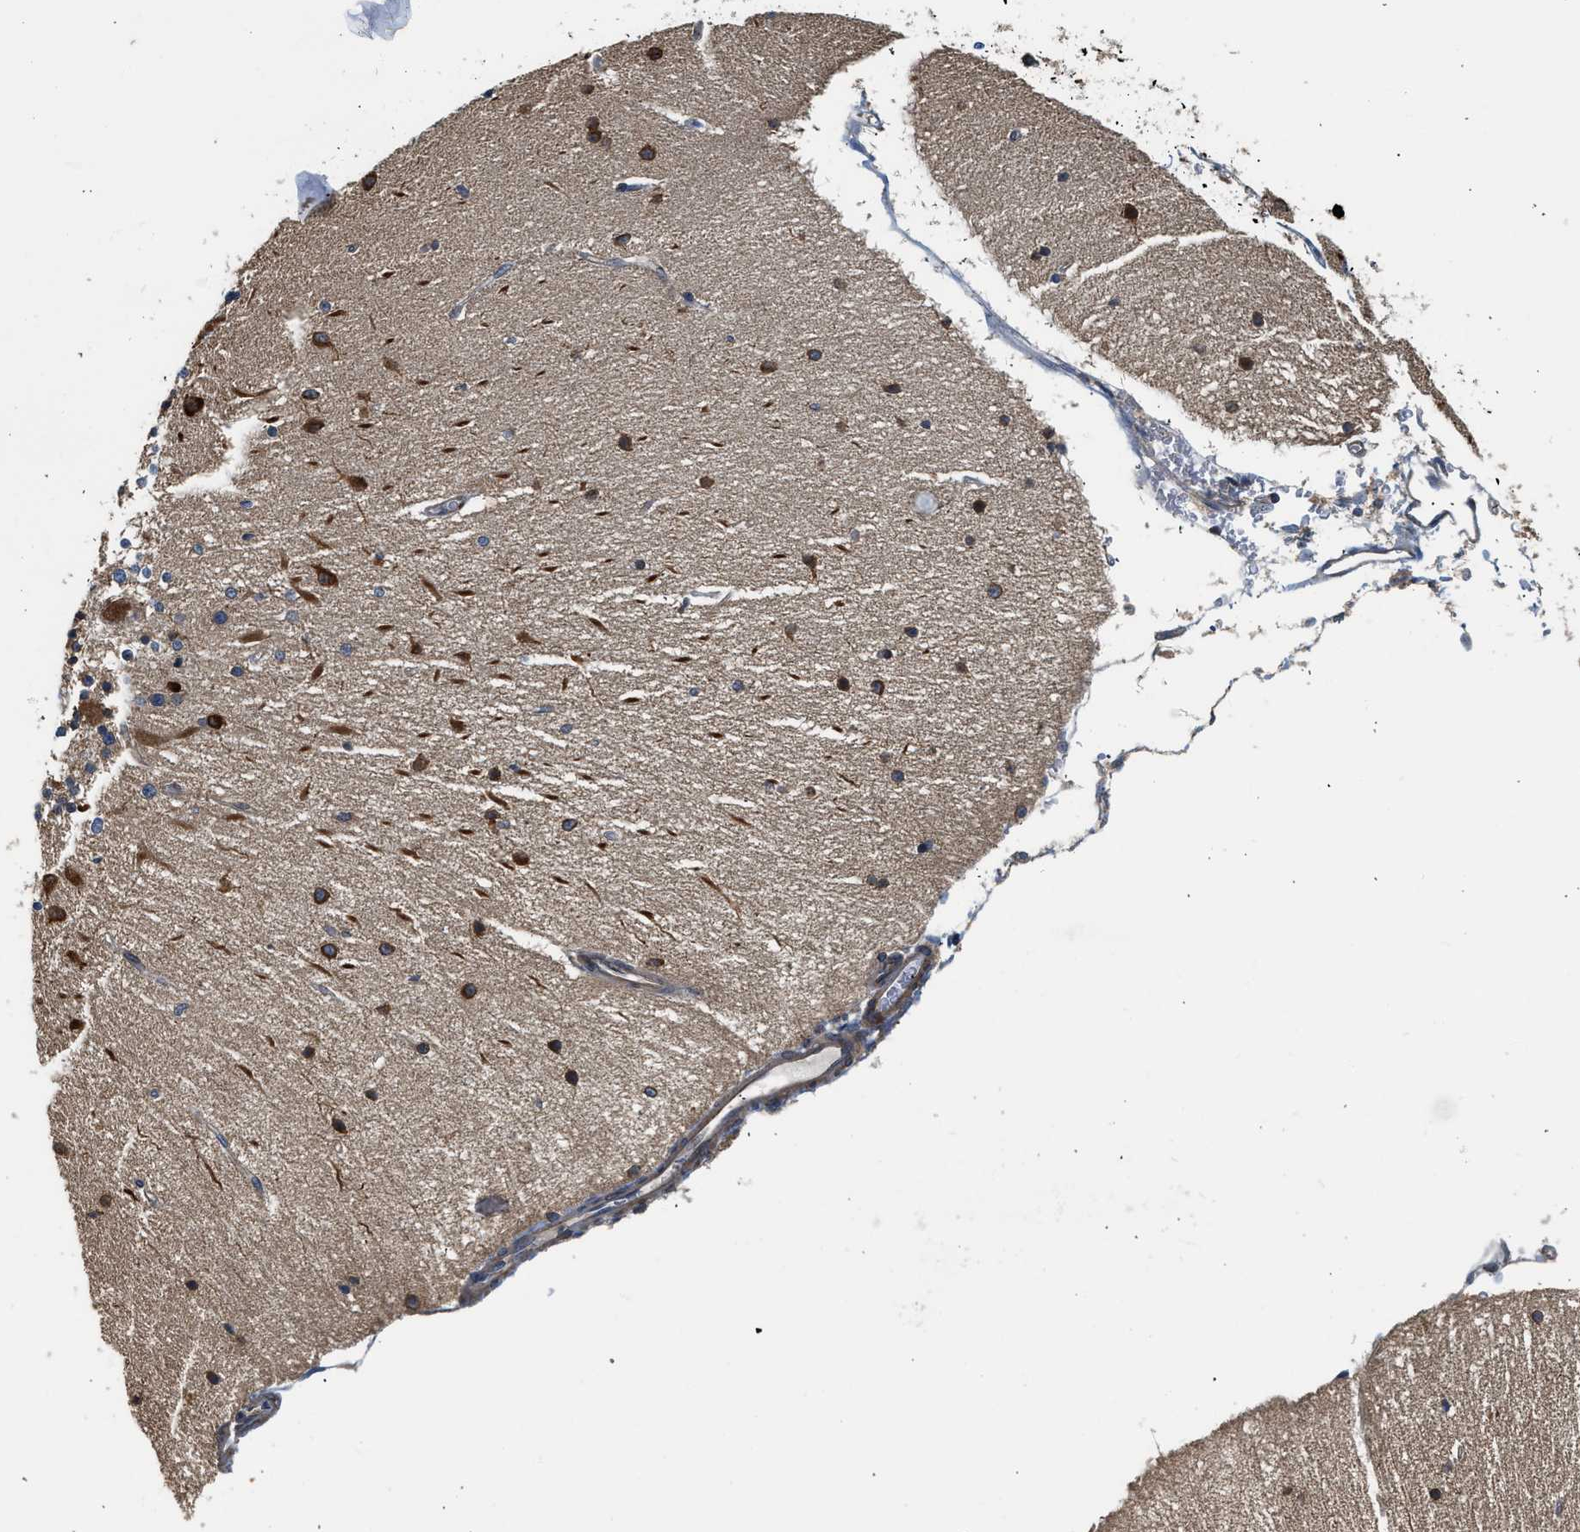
{"staining": {"intensity": "moderate", "quantity": ">75%", "location": "cytoplasmic/membranous"}, "tissue": "cerebellum", "cell_type": "Cells in granular layer", "image_type": "normal", "snomed": [{"axis": "morphology", "description": "Normal tissue, NOS"}, {"axis": "topography", "description": "Cerebellum"}], "caption": "This is a micrograph of immunohistochemistry (IHC) staining of benign cerebellum, which shows moderate expression in the cytoplasmic/membranous of cells in granular layer.", "gene": "POLG2", "patient": {"sex": "female", "age": 54}}